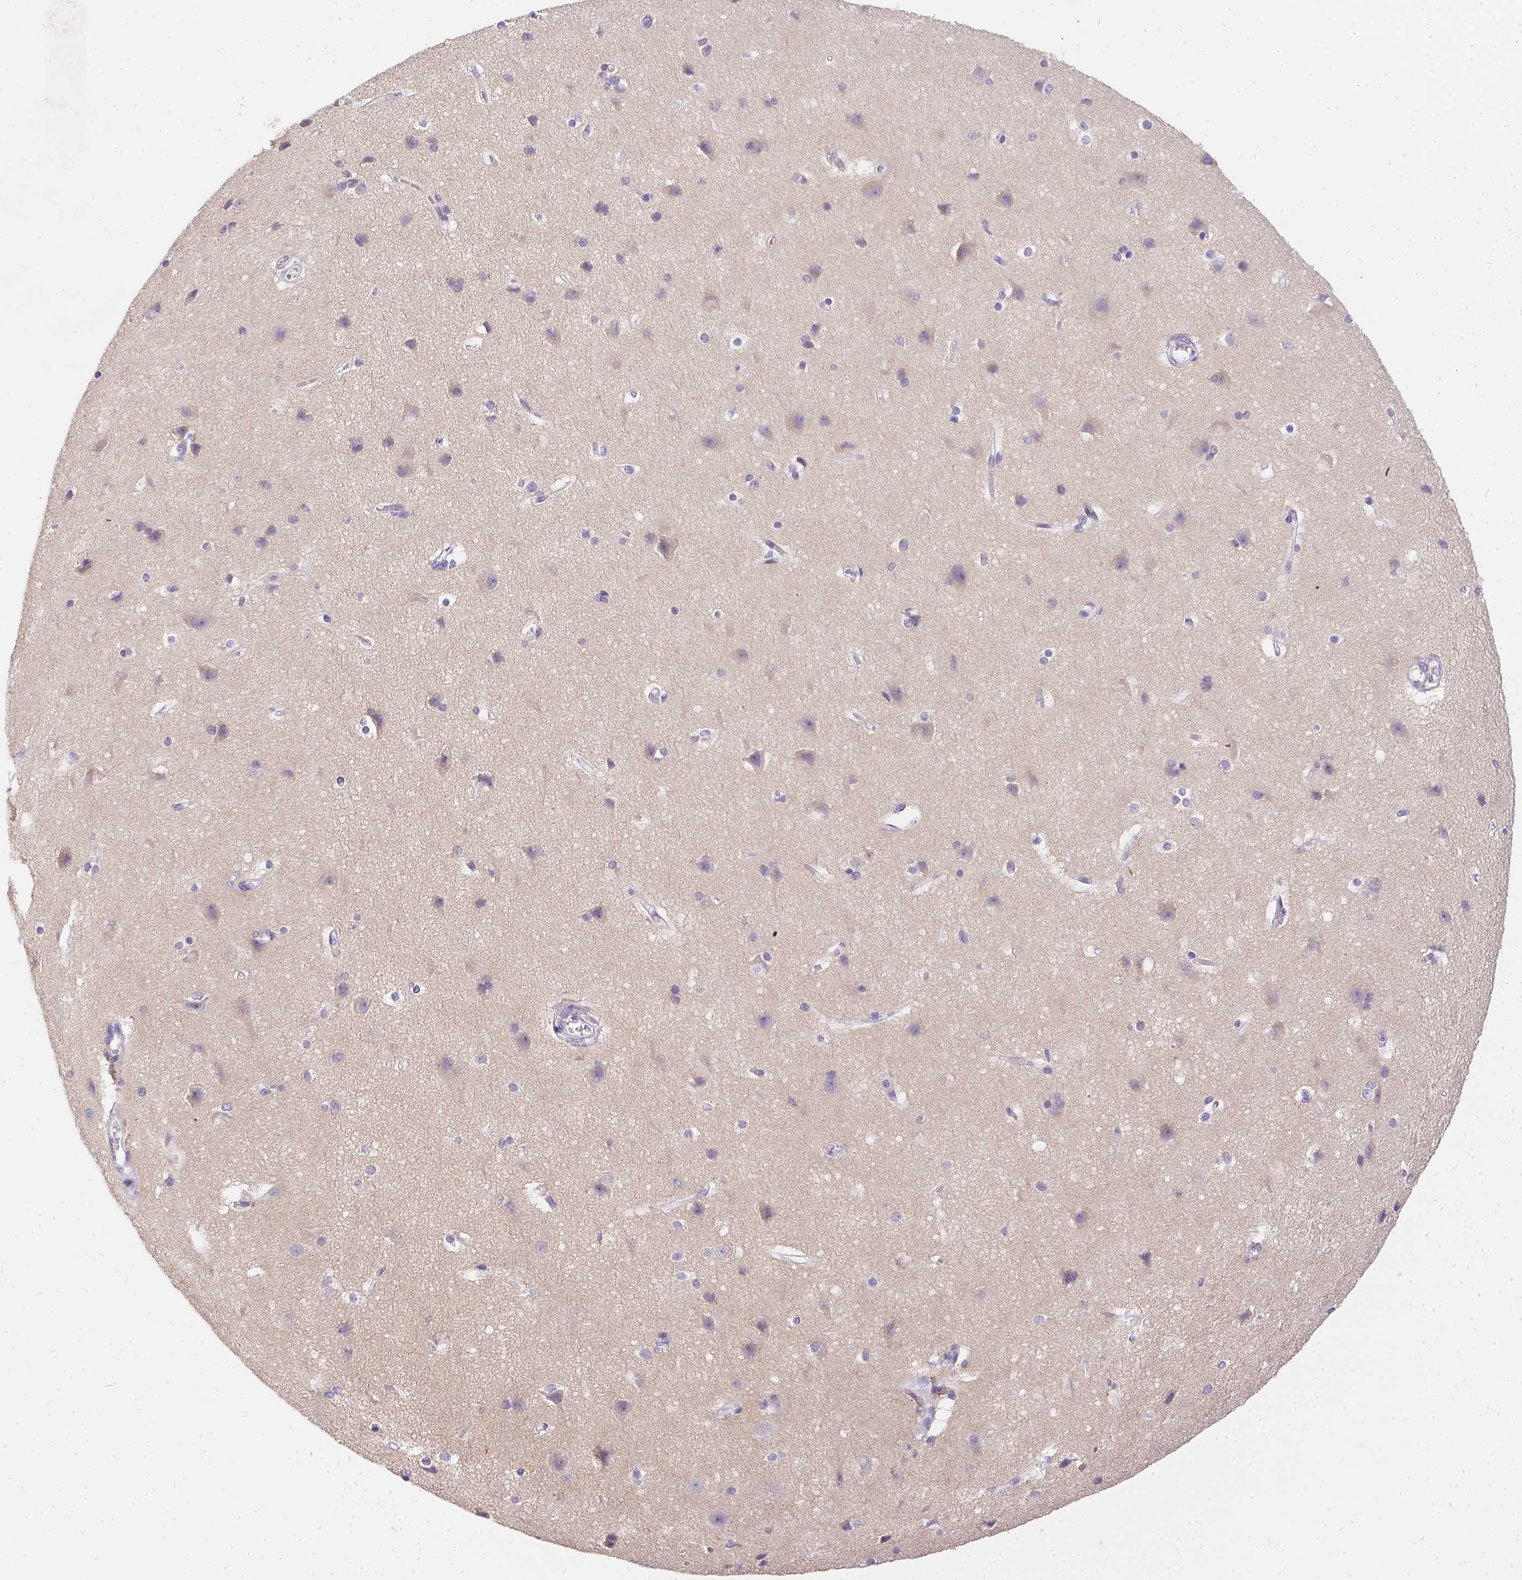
{"staining": {"intensity": "negative", "quantity": "none", "location": "none"}, "tissue": "cerebral cortex", "cell_type": "Endothelial cells", "image_type": "normal", "snomed": [{"axis": "morphology", "description": "Normal tissue, NOS"}, {"axis": "topography", "description": "Cerebral cortex"}], "caption": "DAB immunohistochemical staining of normal cerebral cortex demonstrates no significant positivity in endothelial cells.", "gene": "SSTR4", "patient": {"sex": "male", "age": 37}}